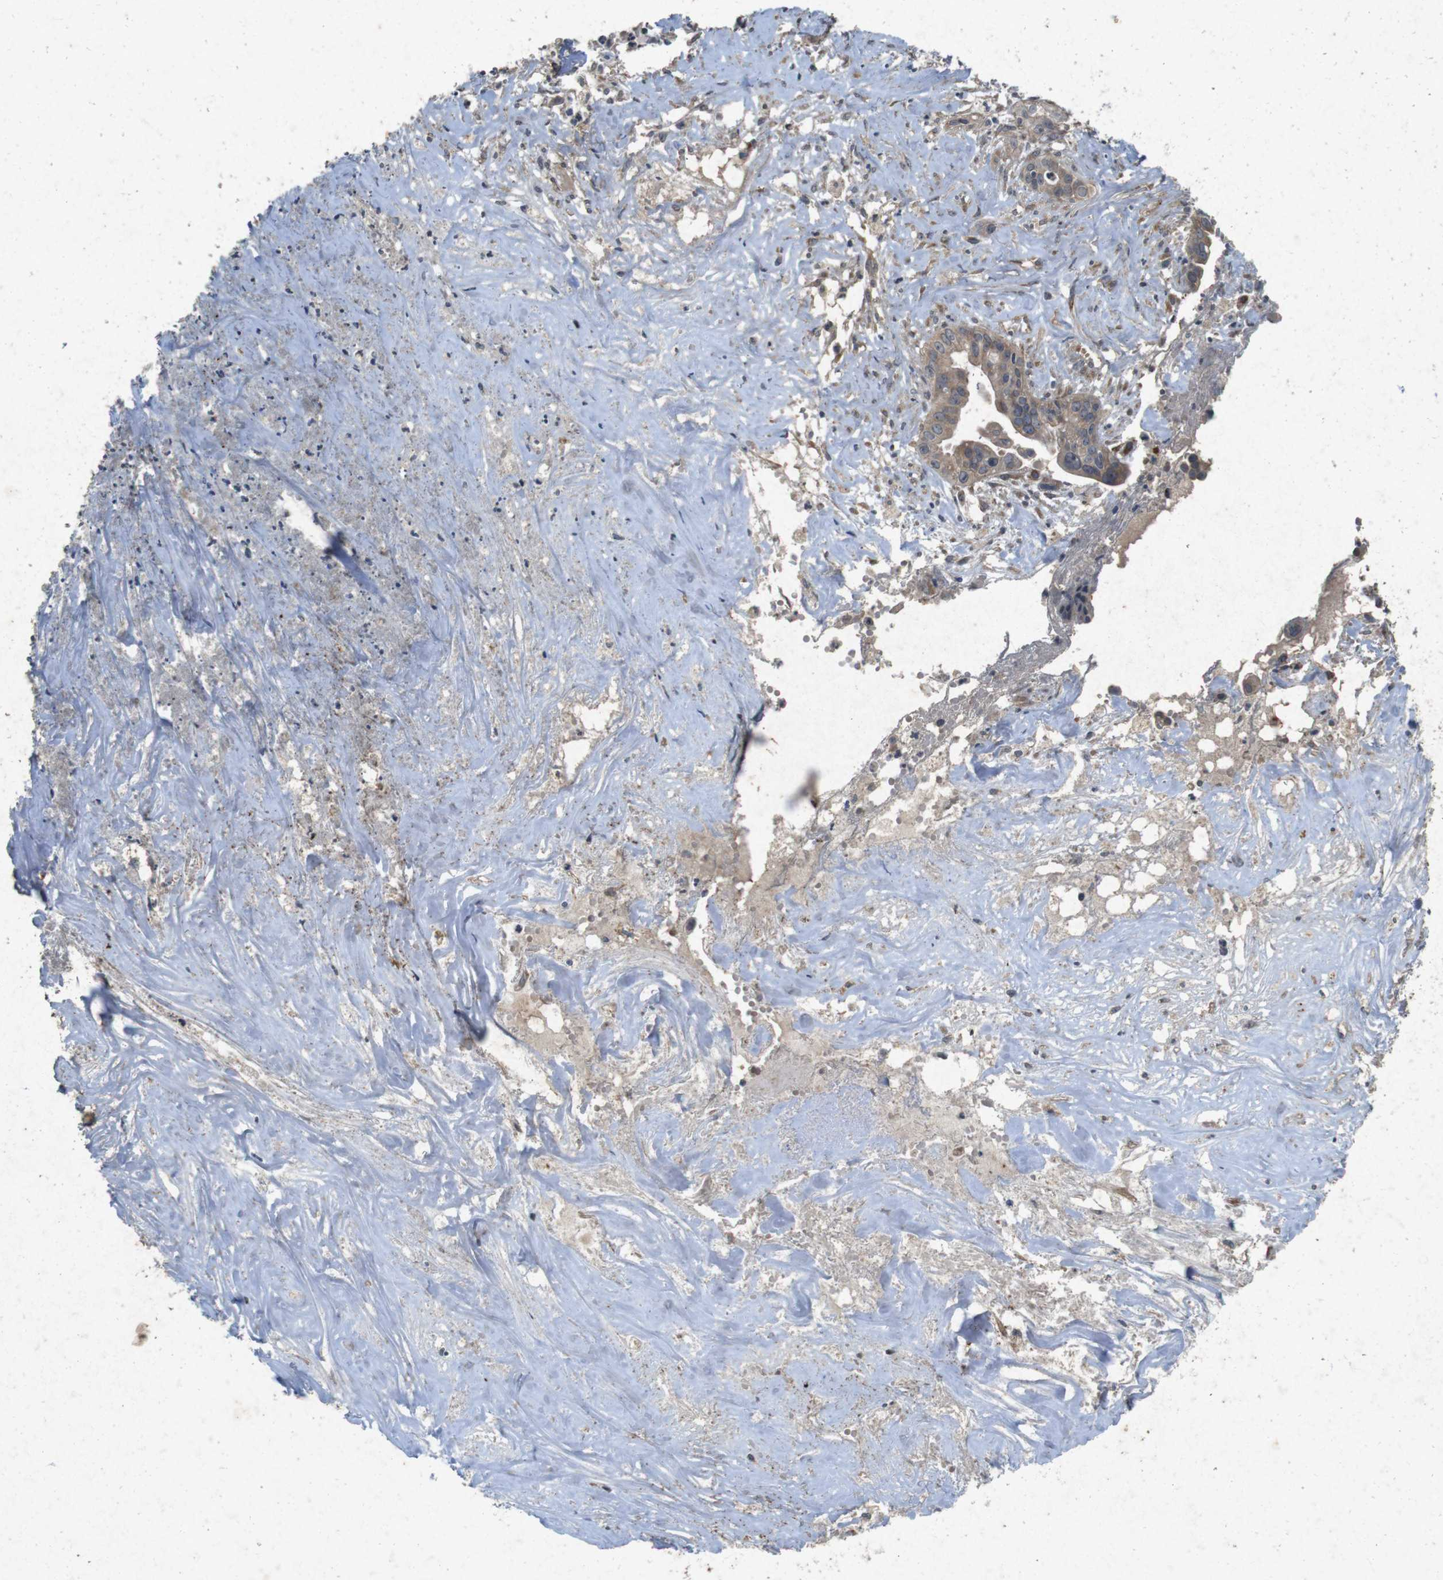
{"staining": {"intensity": "weak", "quantity": ">75%", "location": "cytoplasmic/membranous"}, "tissue": "liver cancer", "cell_type": "Tumor cells", "image_type": "cancer", "snomed": [{"axis": "morphology", "description": "Cholangiocarcinoma"}, {"axis": "topography", "description": "Liver"}], "caption": "Immunohistochemical staining of cholangiocarcinoma (liver) reveals weak cytoplasmic/membranous protein positivity in approximately >75% of tumor cells.", "gene": "FLCN", "patient": {"sex": "female", "age": 61}}